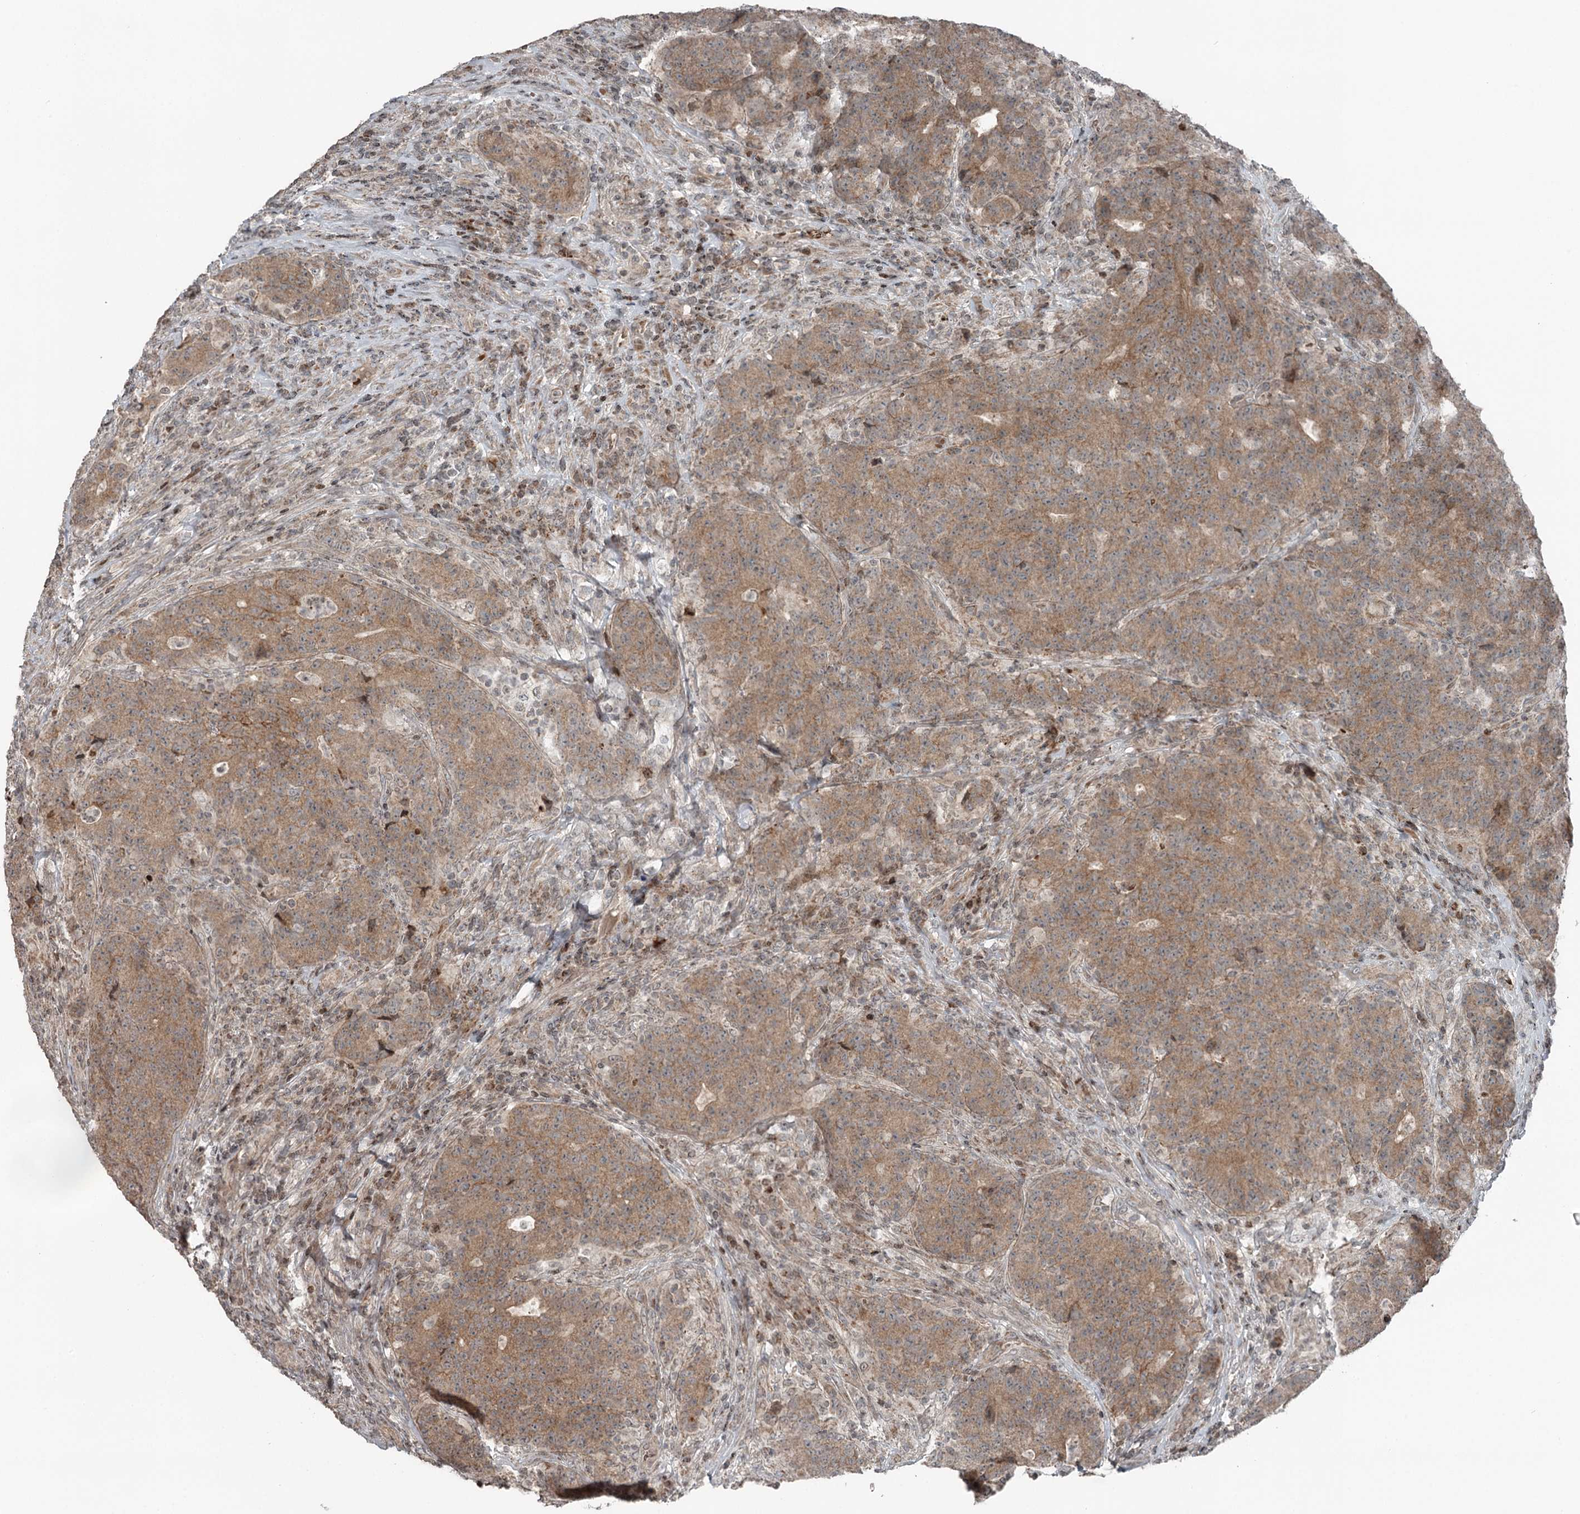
{"staining": {"intensity": "moderate", "quantity": ">75%", "location": "cytoplasmic/membranous"}, "tissue": "colorectal cancer", "cell_type": "Tumor cells", "image_type": "cancer", "snomed": [{"axis": "morphology", "description": "Adenocarcinoma, NOS"}, {"axis": "topography", "description": "Colon"}], "caption": "The micrograph displays staining of colorectal adenocarcinoma, revealing moderate cytoplasmic/membranous protein positivity (brown color) within tumor cells.", "gene": "RASSF8", "patient": {"sex": "female", "age": 75}}